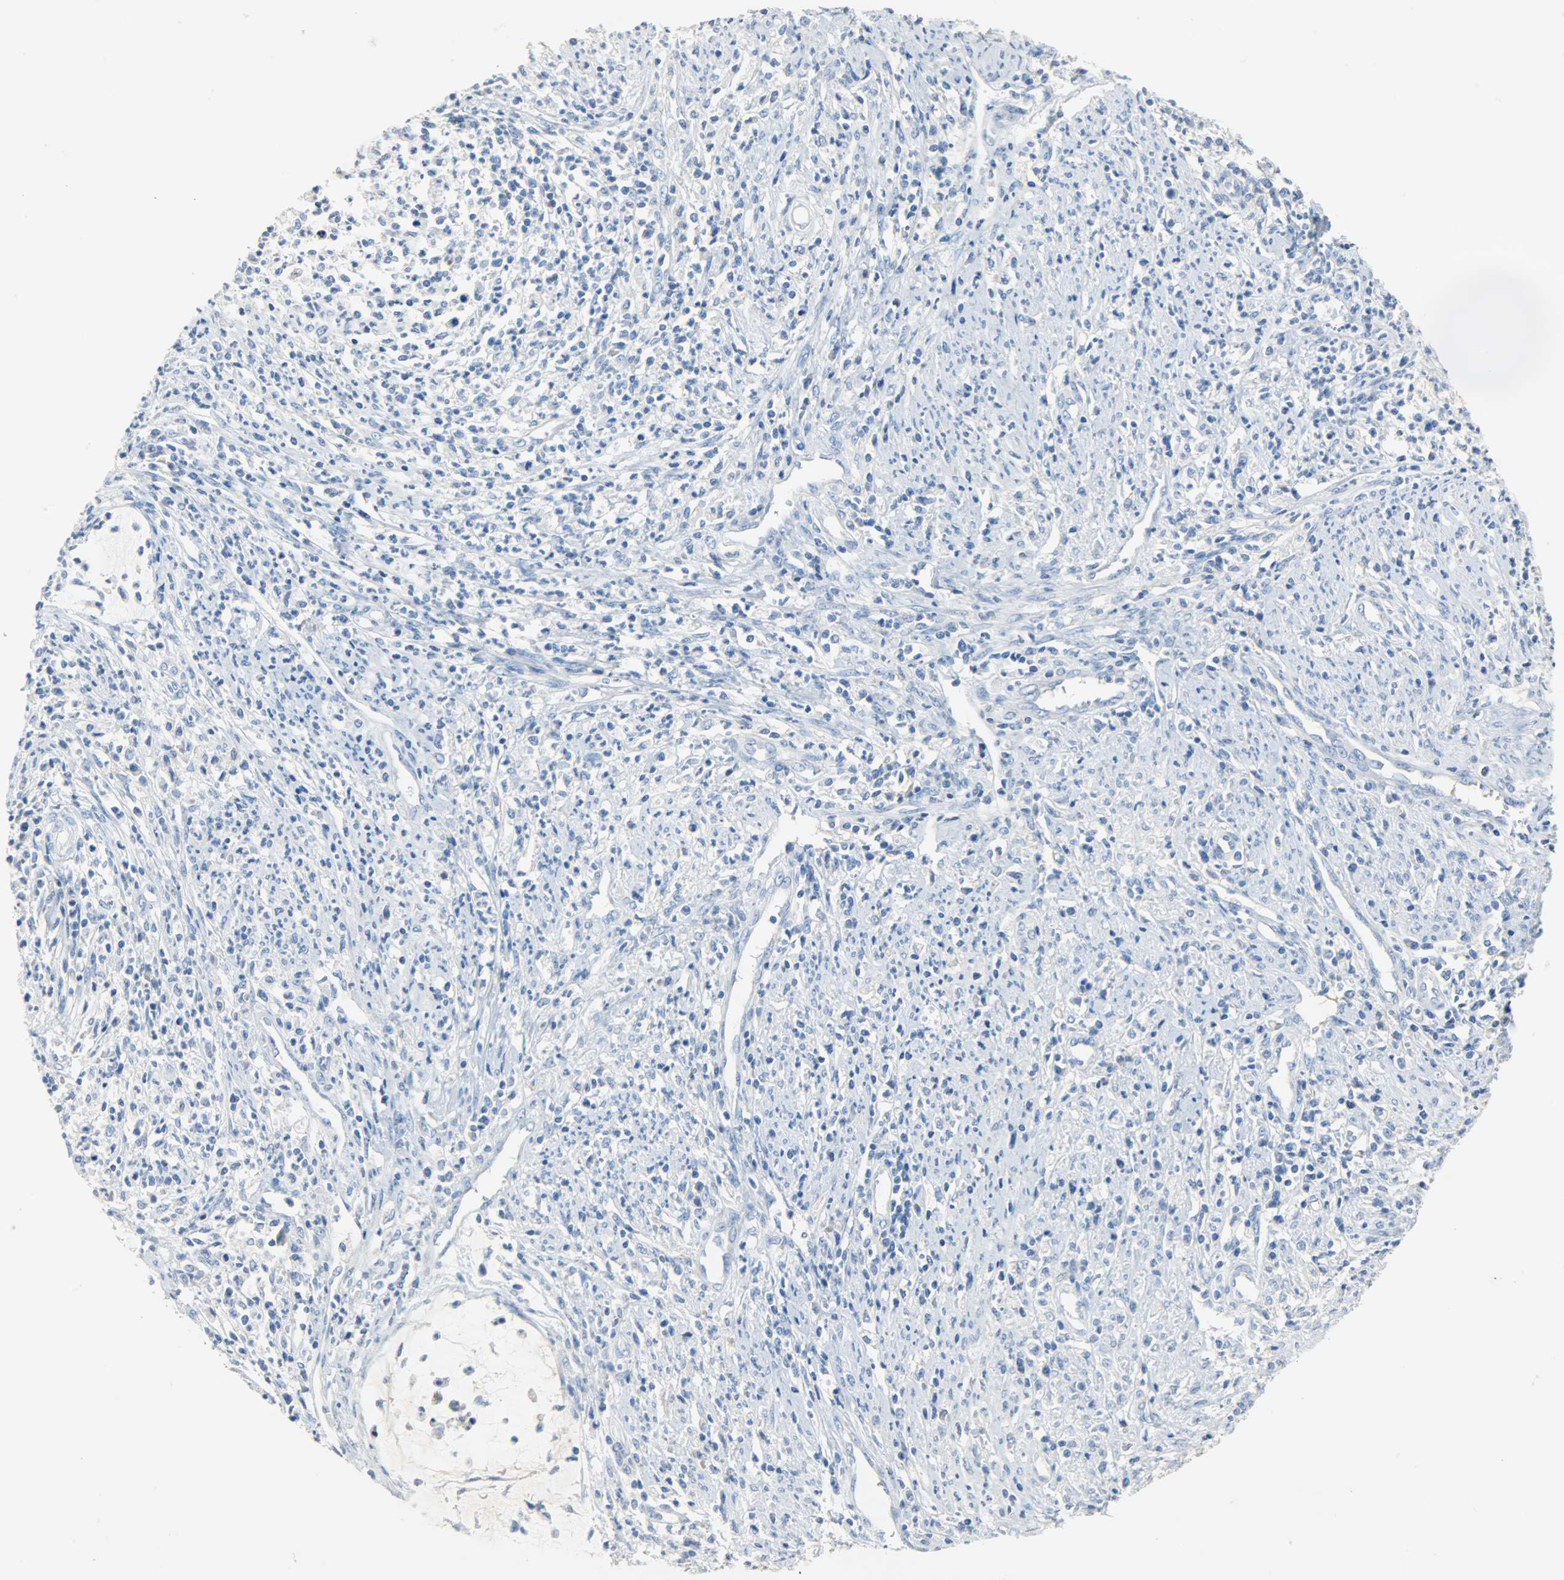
{"staining": {"intensity": "negative", "quantity": "none", "location": "none"}, "tissue": "cervical cancer", "cell_type": "Tumor cells", "image_type": "cancer", "snomed": [{"axis": "morphology", "description": "Adenocarcinoma, NOS"}, {"axis": "topography", "description": "Cervix"}], "caption": "There is no significant expression in tumor cells of cervical cancer.", "gene": "CRP", "patient": {"sex": "female", "age": 36}}